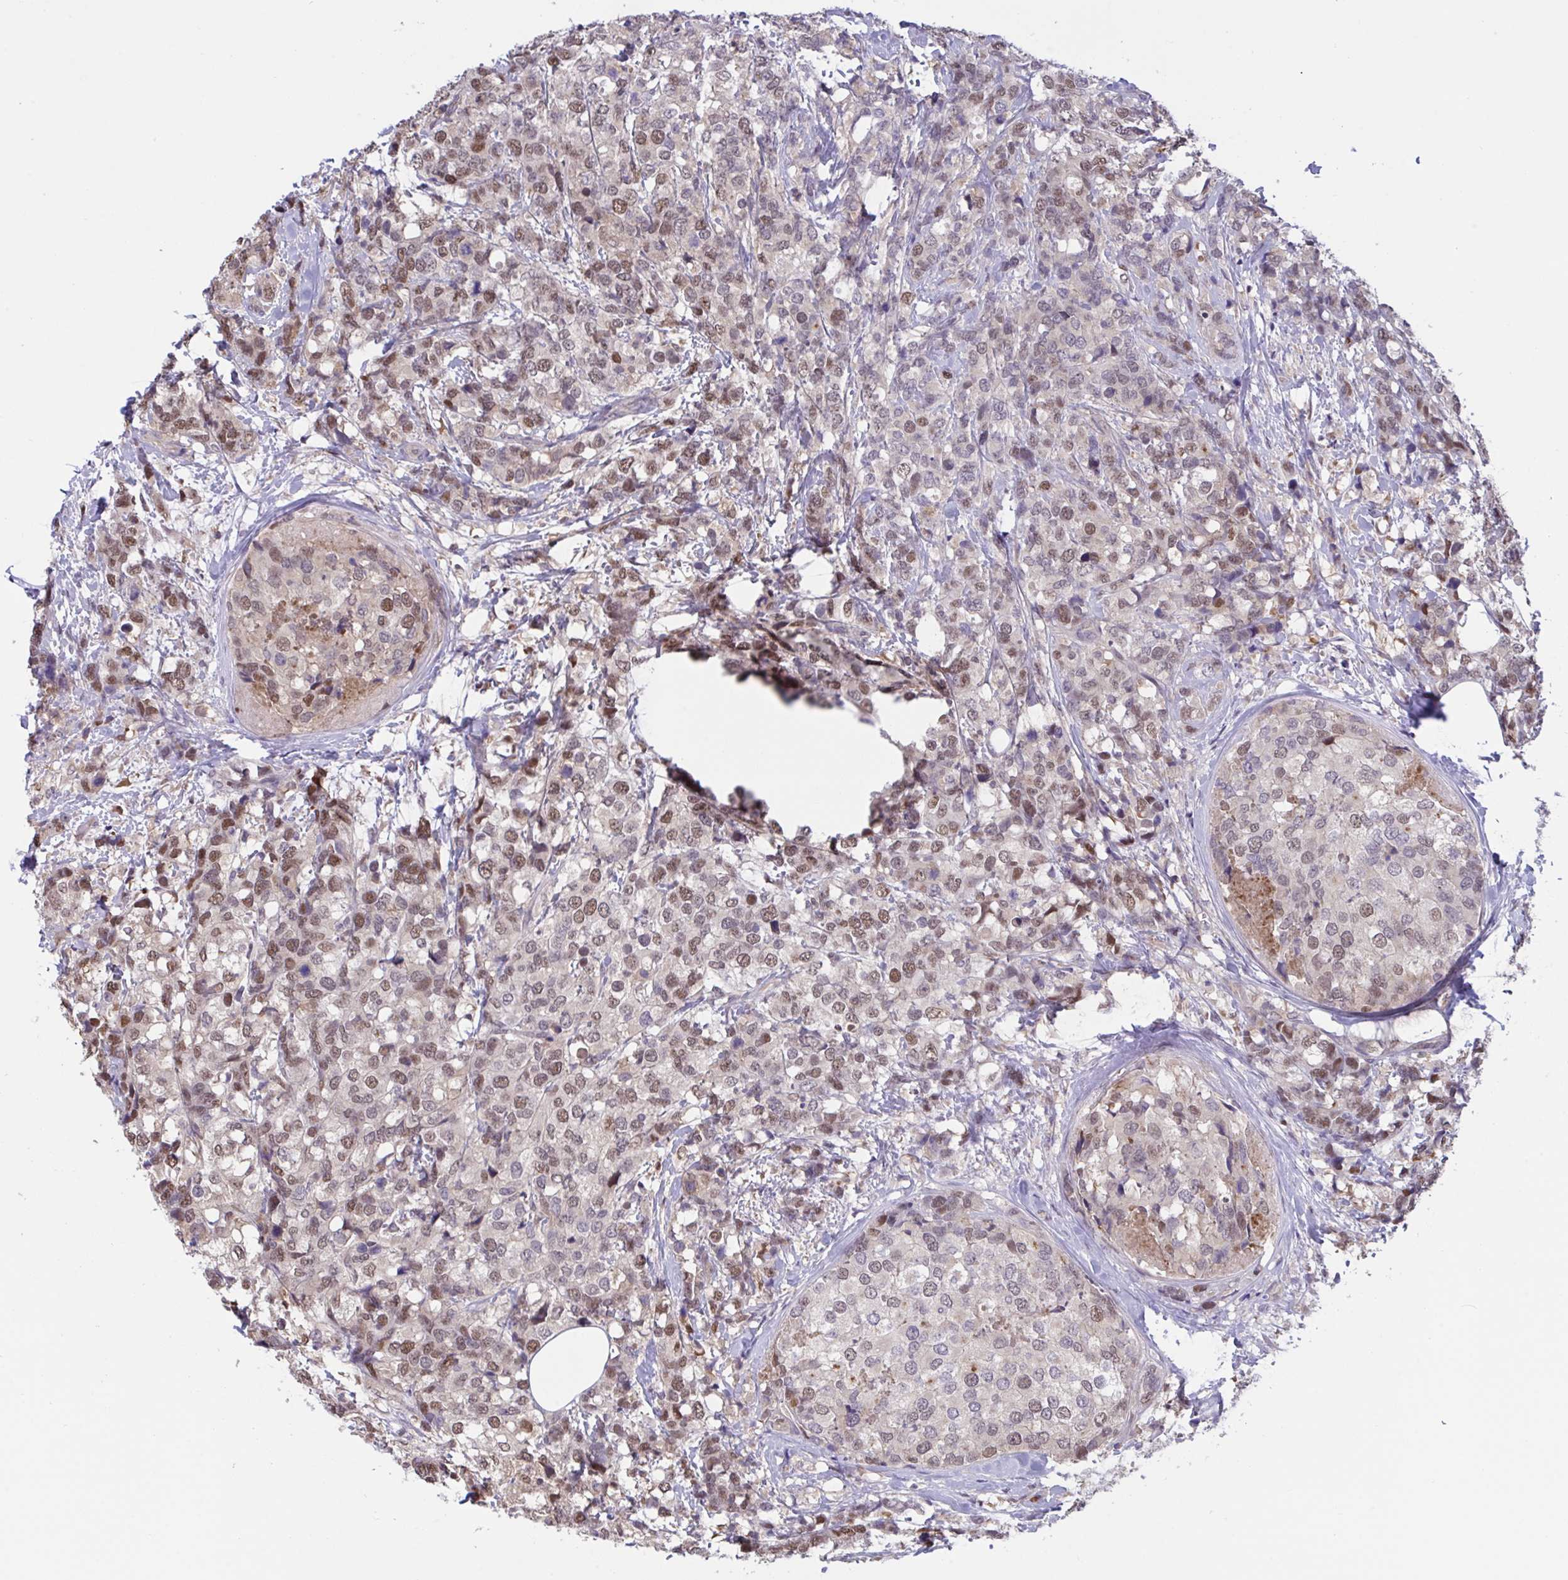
{"staining": {"intensity": "moderate", "quantity": ">75%", "location": "nuclear"}, "tissue": "breast cancer", "cell_type": "Tumor cells", "image_type": "cancer", "snomed": [{"axis": "morphology", "description": "Lobular carcinoma"}, {"axis": "topography", "description": "Breast"}], "caption": "There is medium levels of moderate nuclear positivity in tumor cells of lobular carcinoma (breast), as demonstrated by immunohistochemical staining (brown color).", "gene": "ZNF444", "patient": {"sex": "female", "age": 59}}